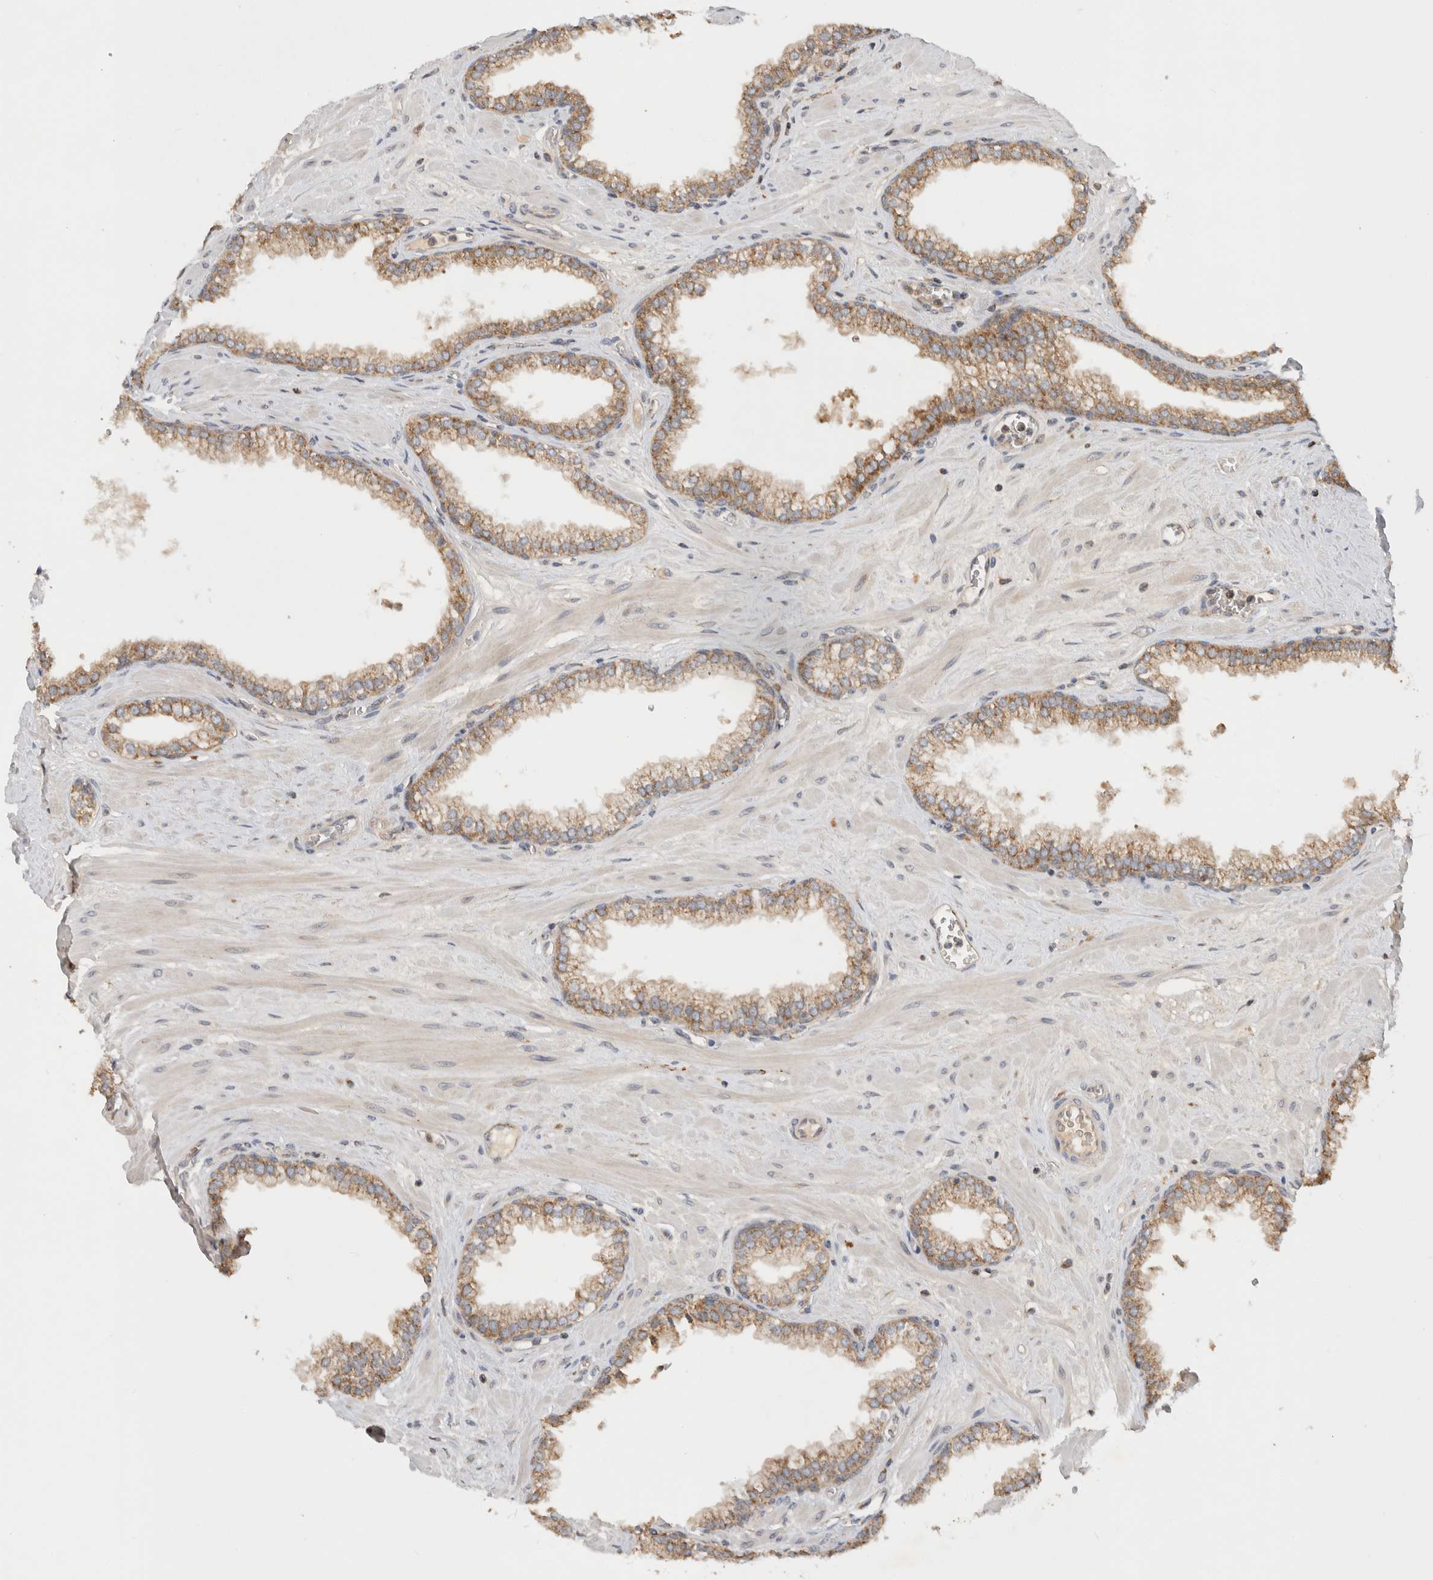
{"staining": {"intensity": "weak", "quantity": ">75%", "location": "cytoplasmic/membranous"}, "tissue": "prostate", "cell_type": "Glandular cells", "image_type": "normal", "snomed": [{"axis": "morphology", "description": "Normal tissue, NOS"}, {"axis": "morphology", "description": "Urothelial carcinoma, Low grade"}, {"axis": "topography", "description": "Urinary bladder"}, {"axis": "topography", "description": "Prostate"}], "caption": "Immunohistochemical staining of benign human prostate demonstrates low levels of weak cytoplasmic/membranous expression in approximately >75% of glandular cells.", "gene": "AMPD1", "patient": {"sex": "male", "age": 60}}